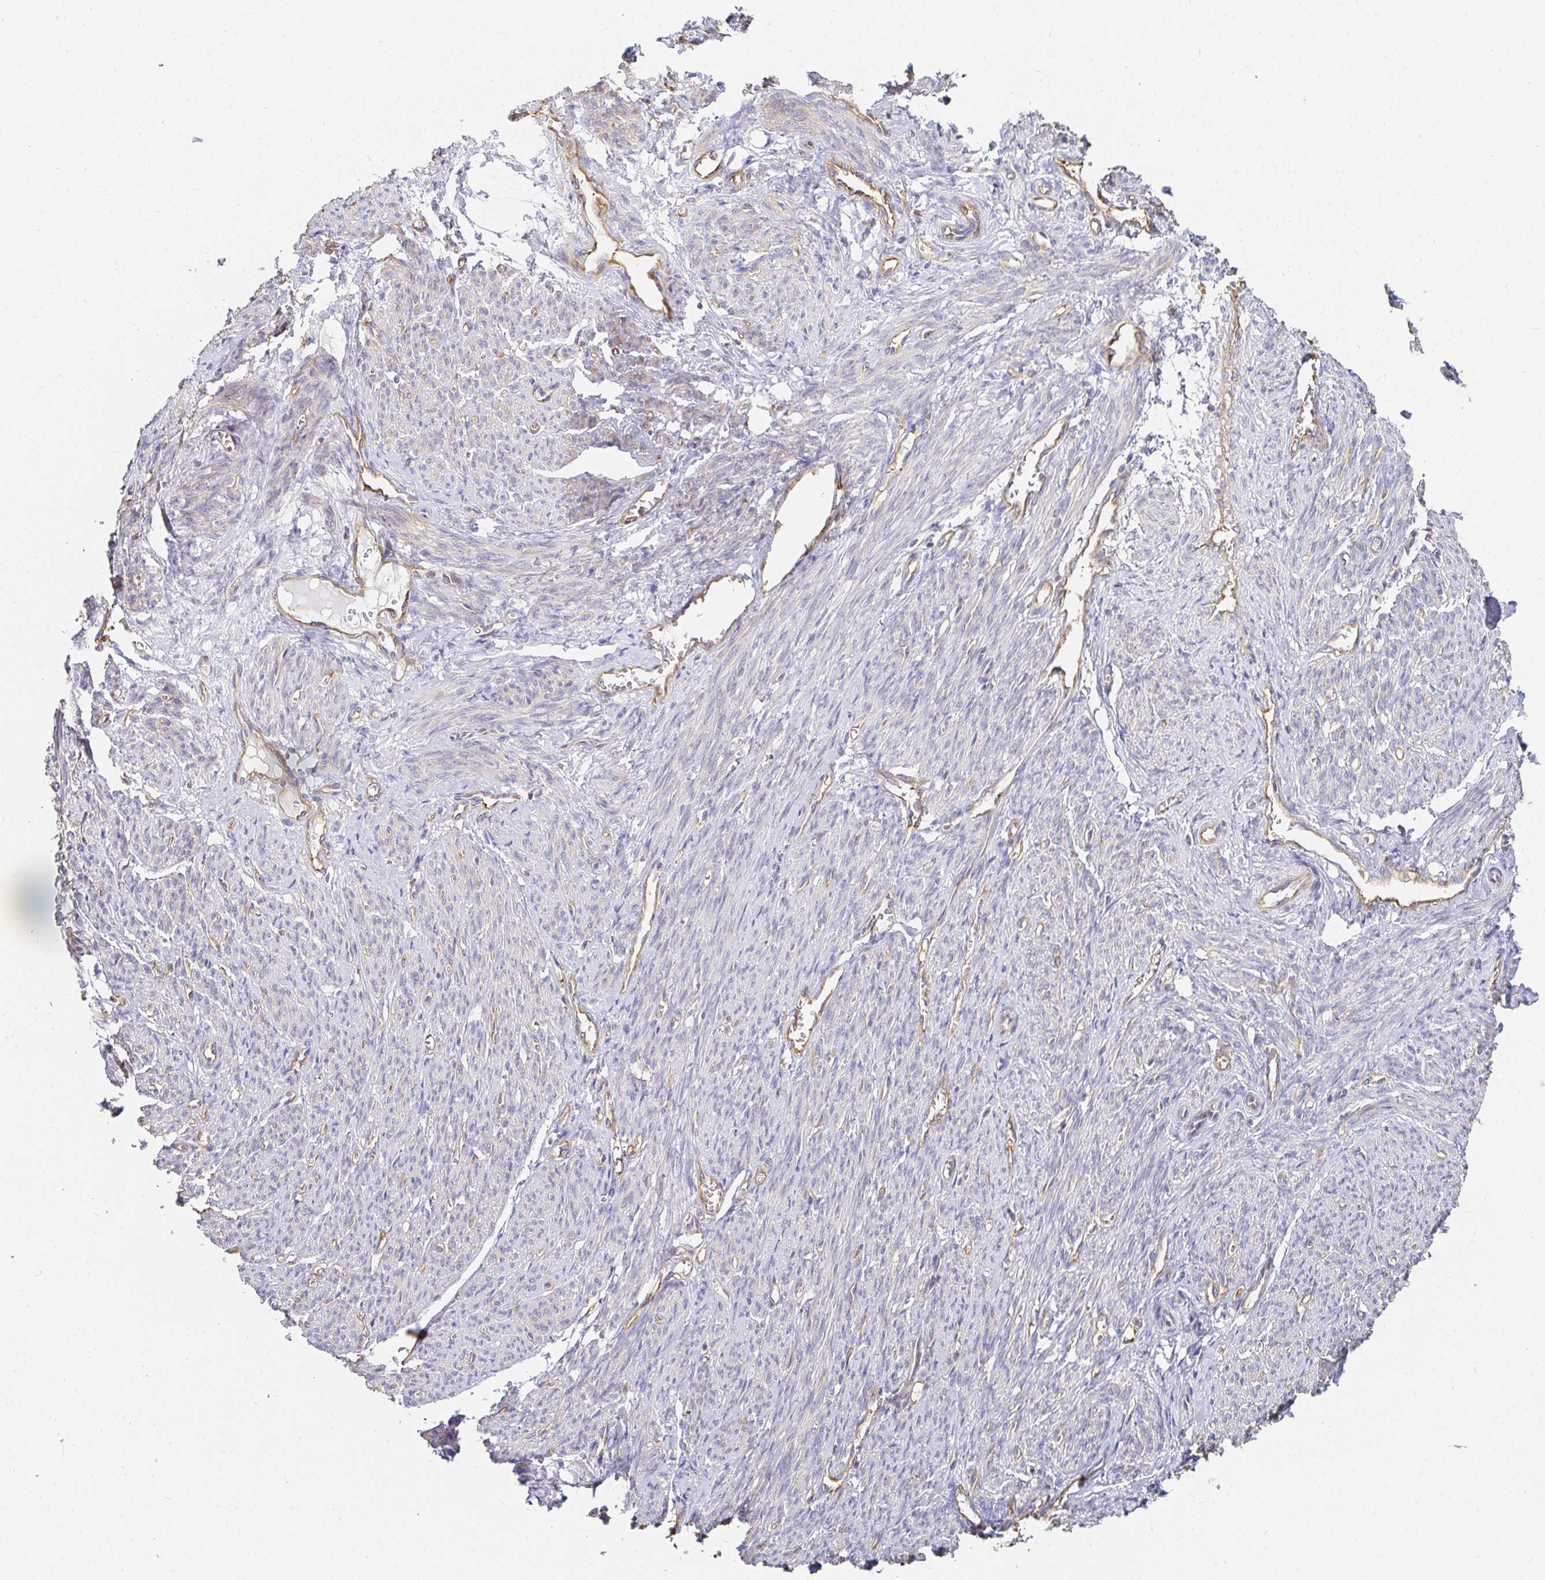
{"staining": {"intensity": "negative", "quantity": "none", "location": "none"}, "tissue": "smooth muscle", "cell_type": "Smooth muscle cells", "image_type": "normal", "snomed": [{"axis": "morphology", "description": "Normal tissue, NOS"}, {"axis": "topography", "description": "Smooth muscle"}], "caption": "A photomicrograph of human smooth muscle is negative for staining in smooth muscle cells. (Stains: DAB (3,3'-diaminobenzidine) IHC with hematoxylin counter stain, Microscopy: brightfield microscopy at high magnification).", "gene": "TSPAN19", "patient": {"sex": "female", "age": 65}}